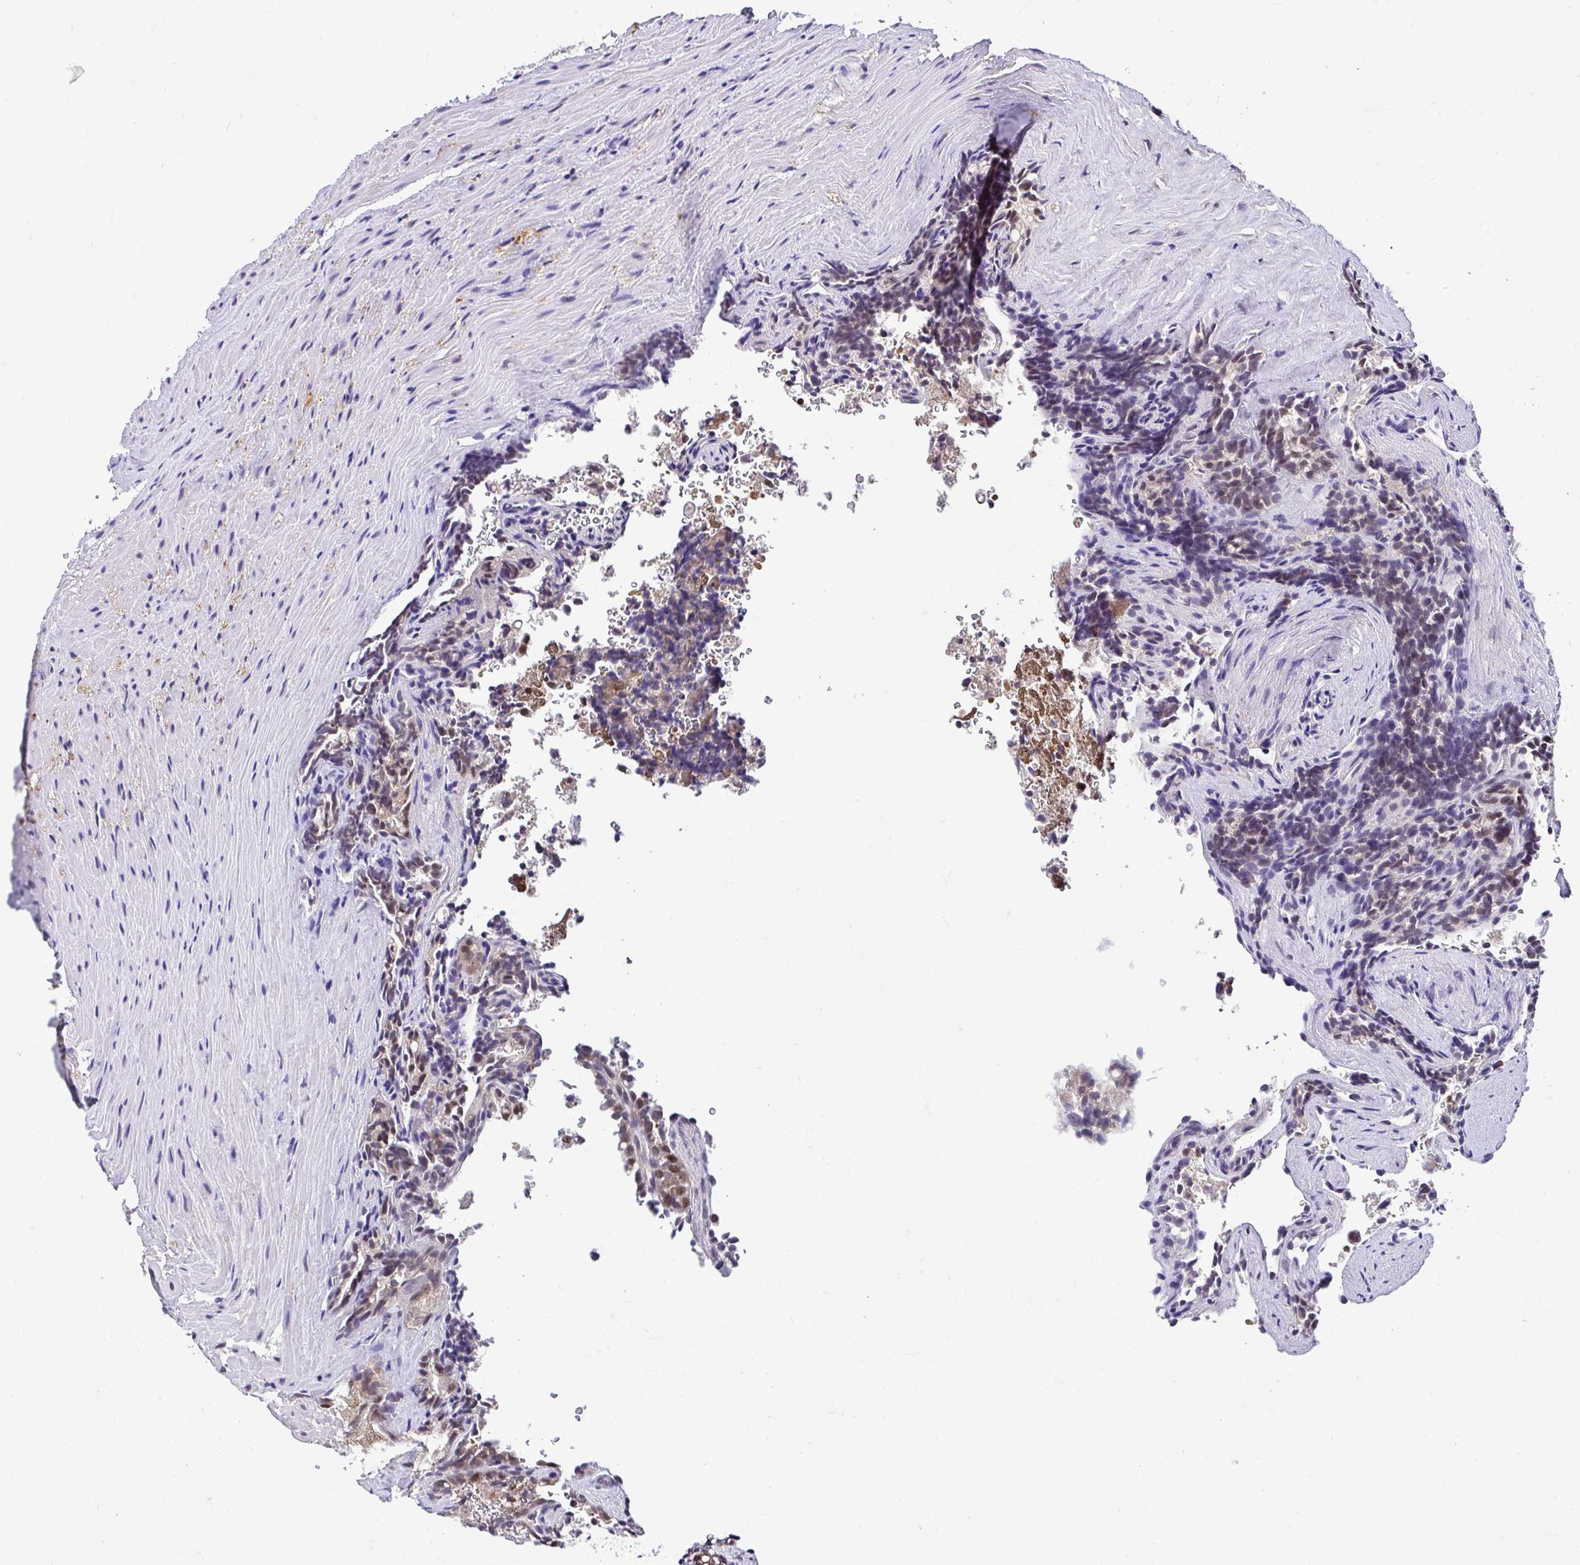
{"staining": {"intensity": "moderate", "quantity": "25%-75%", "location": "cytoplasmic/membranous,nuclear"}, "tissue": "seminal vesicle", "cell_type": "Glandular cells", "image_type": "normal", "snomed": [{"axis": "morphology", "description": "Normal tissue, NOS"}, {"axis": "topography", "description": "Seminal veicle"}], "caption": "Immunohistochemical staining of benign seminal vesicle shows 25%-75% levels of moderate cytoplasmic/membranous,nuclear protein staining in approximately 25%-75% of glandular cells. The staining was performed using DAB to visualize the protein expression in brown, while the nuclei were stained in blue with hematoxylin (Magnification: 20x).", "gene": "PIN4", "patient": {"sex": "male", "age": 47}}